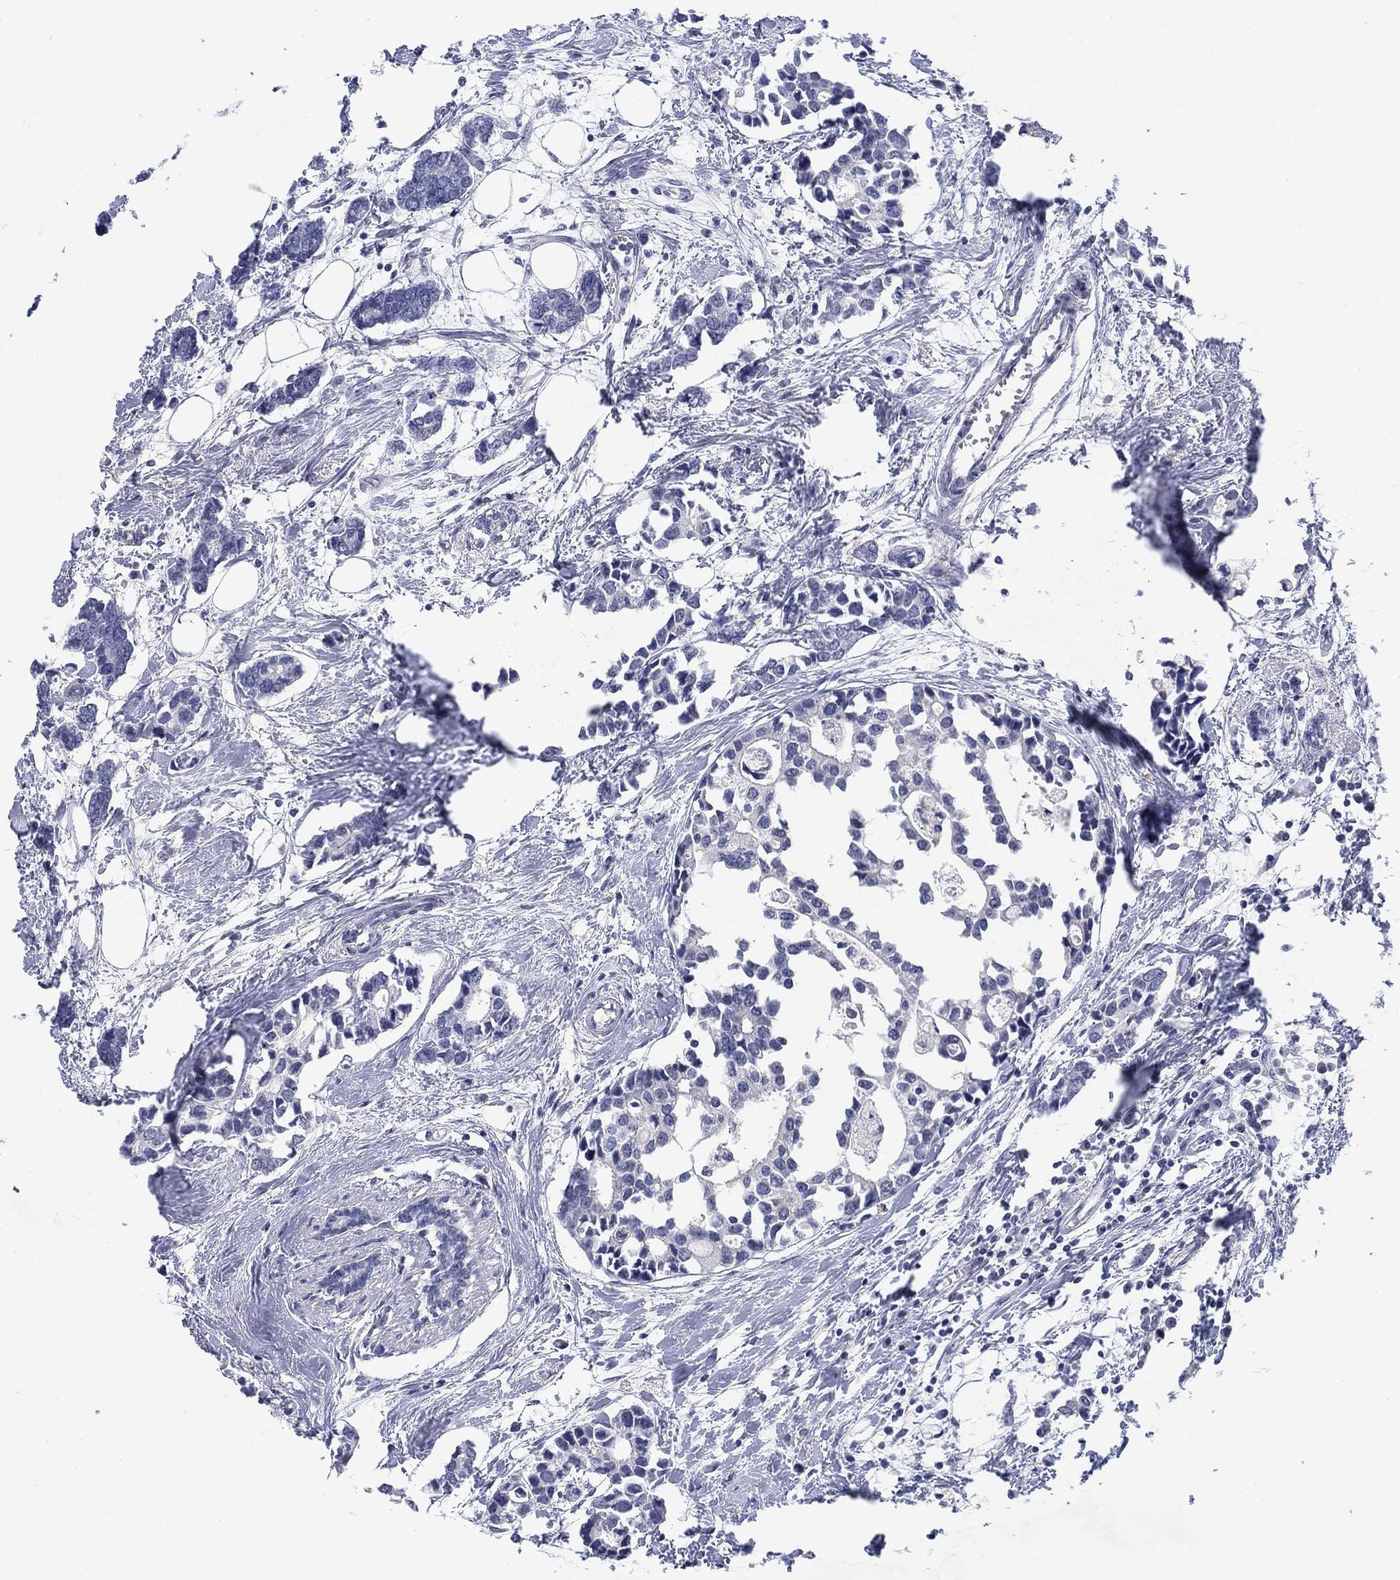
{"staining": {"intensity": "negative", "quantity": "none", "location": "none"}, "tissue": "breast cancer", "cell_type": "Tumor cells", "image_type": "cancer", "snomed": [{"axis": "morphology", "description": "Duct carcinoma"}, {"axis": "topography", "description": "Breast"}], "caption": "This is an immunohistochemistry (IHC) photomicrograph of intraductal carcinoma (breast). There is no staining in tumor cells.", "gene": "OTUB2", "patient": {"sex": "female", "age": 83}}